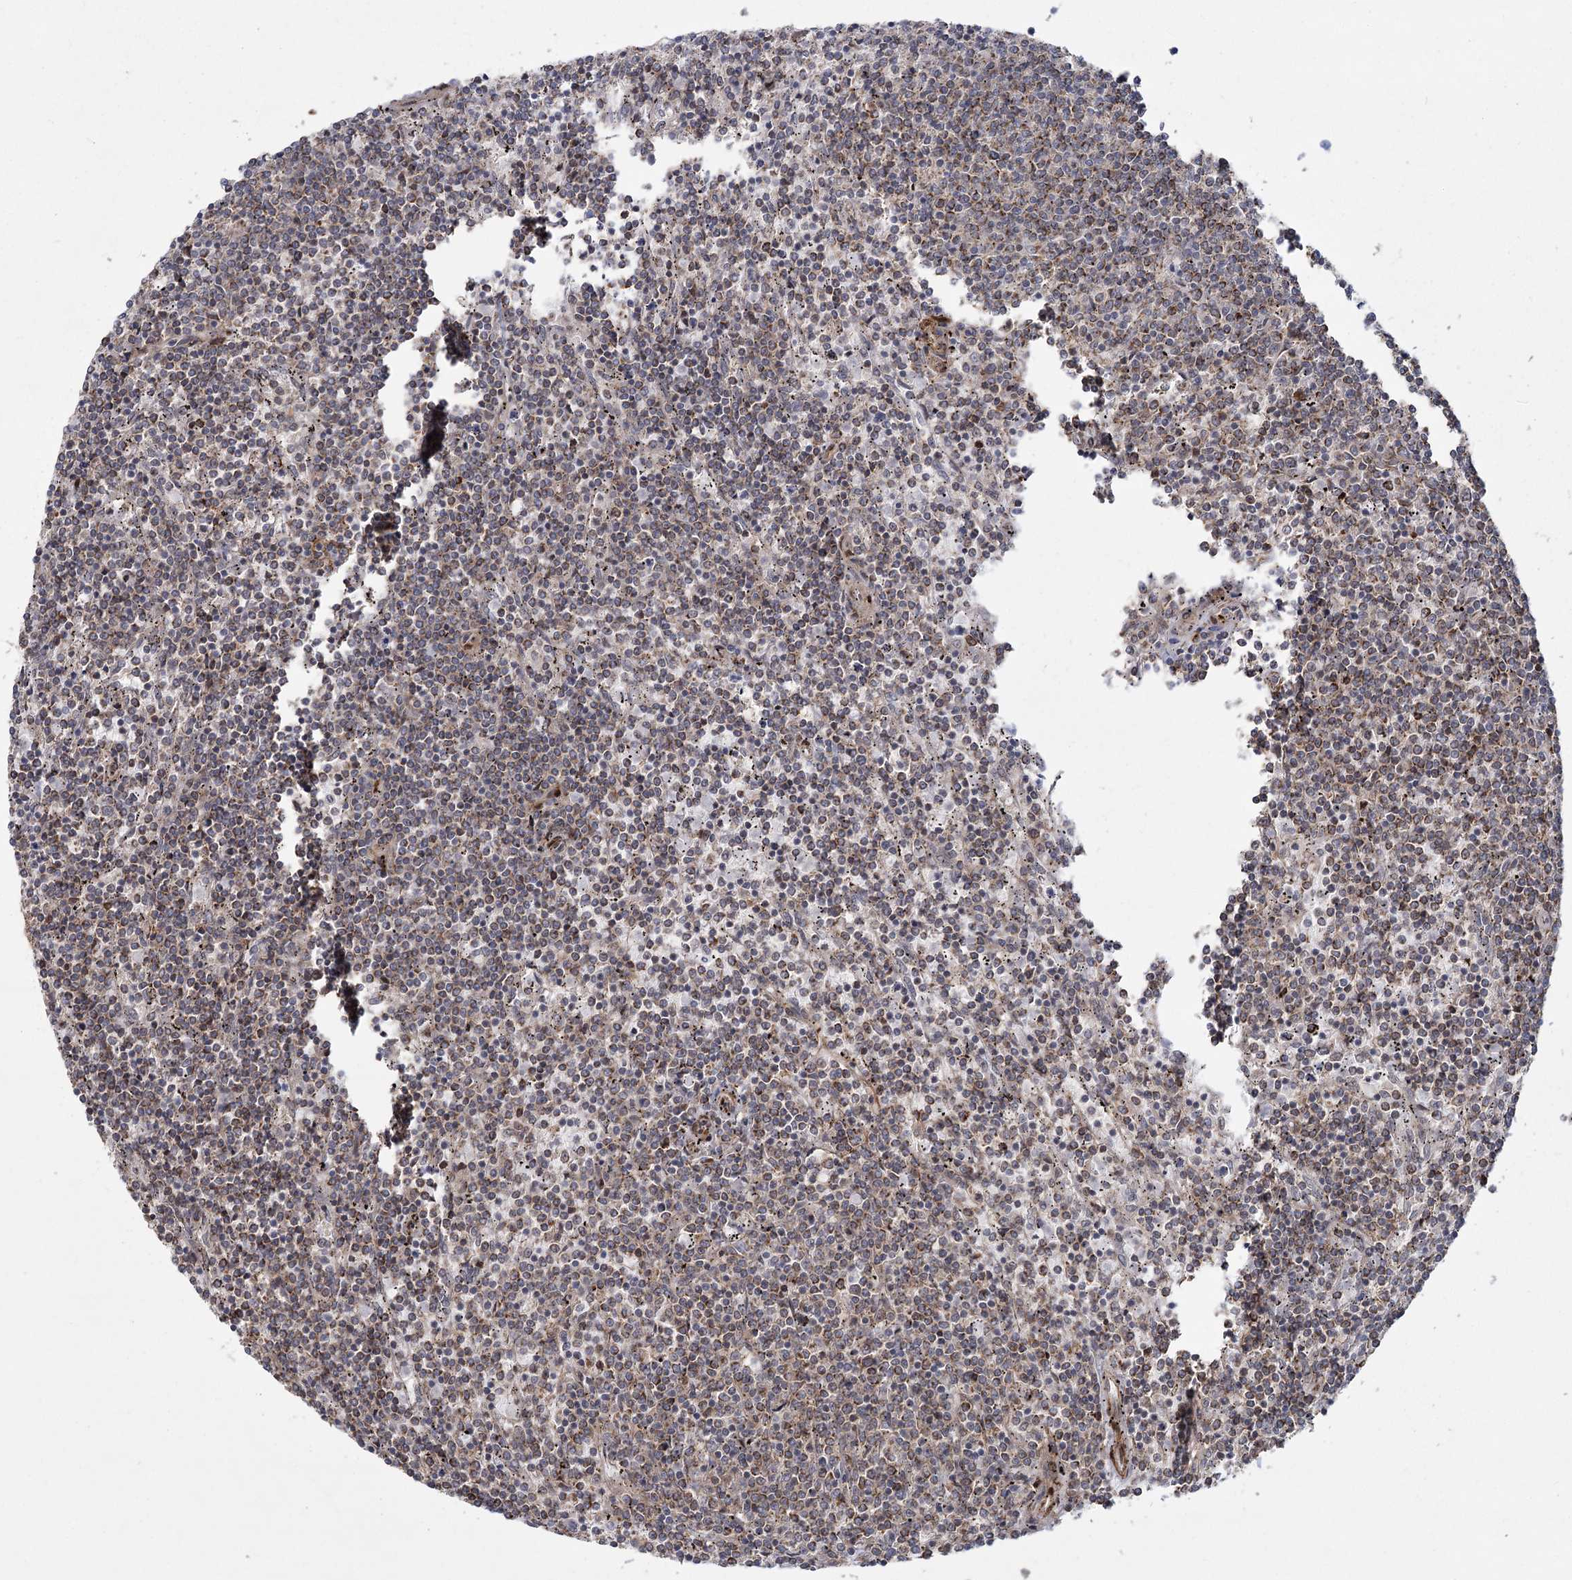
{"staining": {"intensity": "moderate", "quantity": "25%-75%", "location": "cytoplasmic/membranous"}, "tissue": "lymphoma", "cell_type": "Tumor cells", "image_type": "cancer", "snomed": [{"axis": "morphology", "description": "Malignant lymphoma, non-Hodgkin's type, Low grade"}, {"axis": "topography", "description": "Spleen"}], "caption": "Protein staining of lymphoma tissue displays moderate cytoplasmic/membranous expression in about 25%-75% of tumor cells.", "gene": "ZCCHC24", "patient": {"sex": "female", "age": 50}}